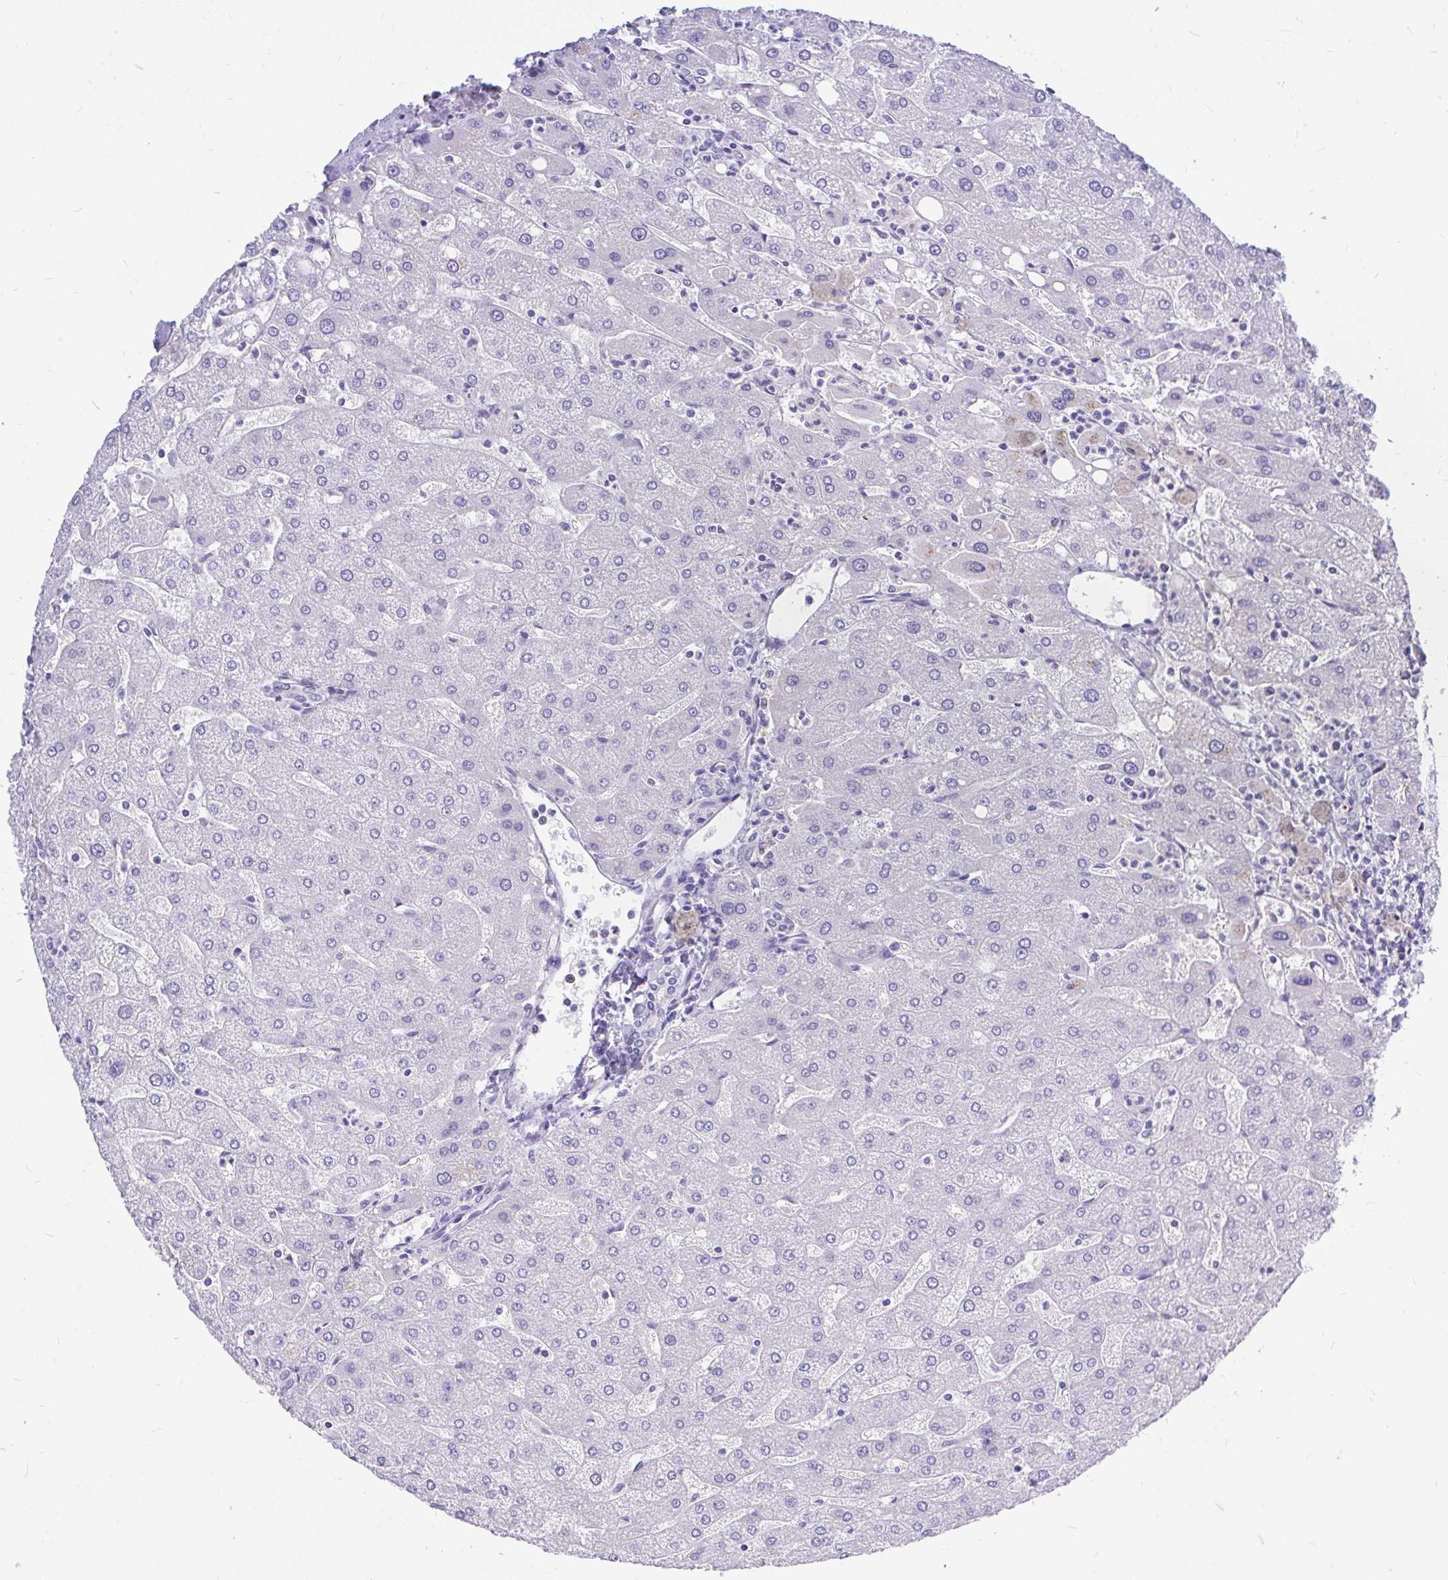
{"staining": {"intensity": "negative", "quantity": "none", "location": "none"}, "tissue": "liver", "cell_type": "Cholangiocytes", "image_type": "normal", "snomed": [{"axis": "morphology", "description": "Normal tissue, NOS"}, {"axis": "topography", "description": "Liver"}], "caption": "Protein analysis of benign liver demonstrates no significant expression in cholangiocytes.", "gene": "MAP1LC3A", "patient": {"sex": "male", "age": 67}}